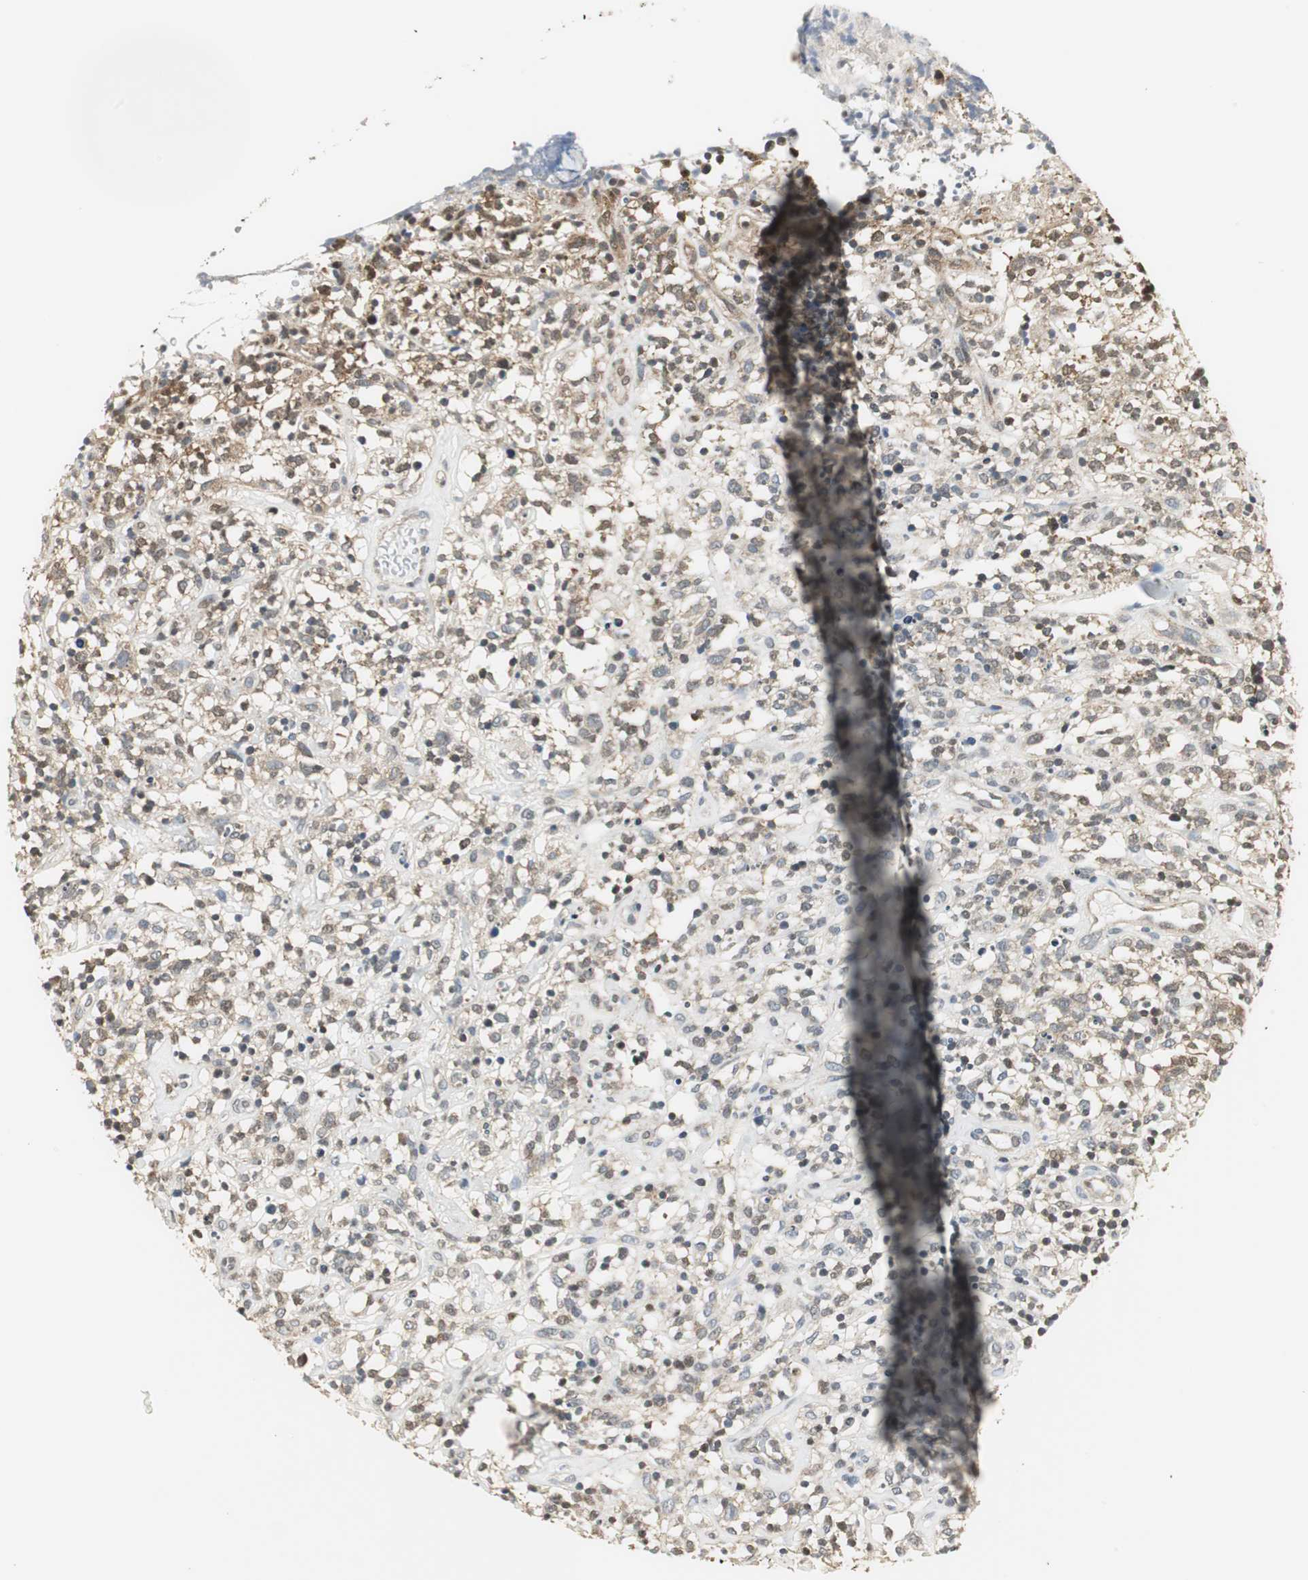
{"staining": {"intensity": "weak", "quantity": ">75%", "location": "cytoplasmic/membranous"}, "tissue": "lymphoma", "cell_type": "Tumor cells", "image_type": "cancer", "snomed": [{"axis": "morphology", "description": "Malignant lymphoma, non-Hodgkin's type, High grade"}, {"axis": "topography", "description": "Lymph node"}], "caption": "Human lymphoma stained for a protein (brown) exhibits weak cytoplasmic/membranous positive expression in about >75% of tumor cells.", "gene": "CCT5", "patient": {"sex": "female", "age": 73}}